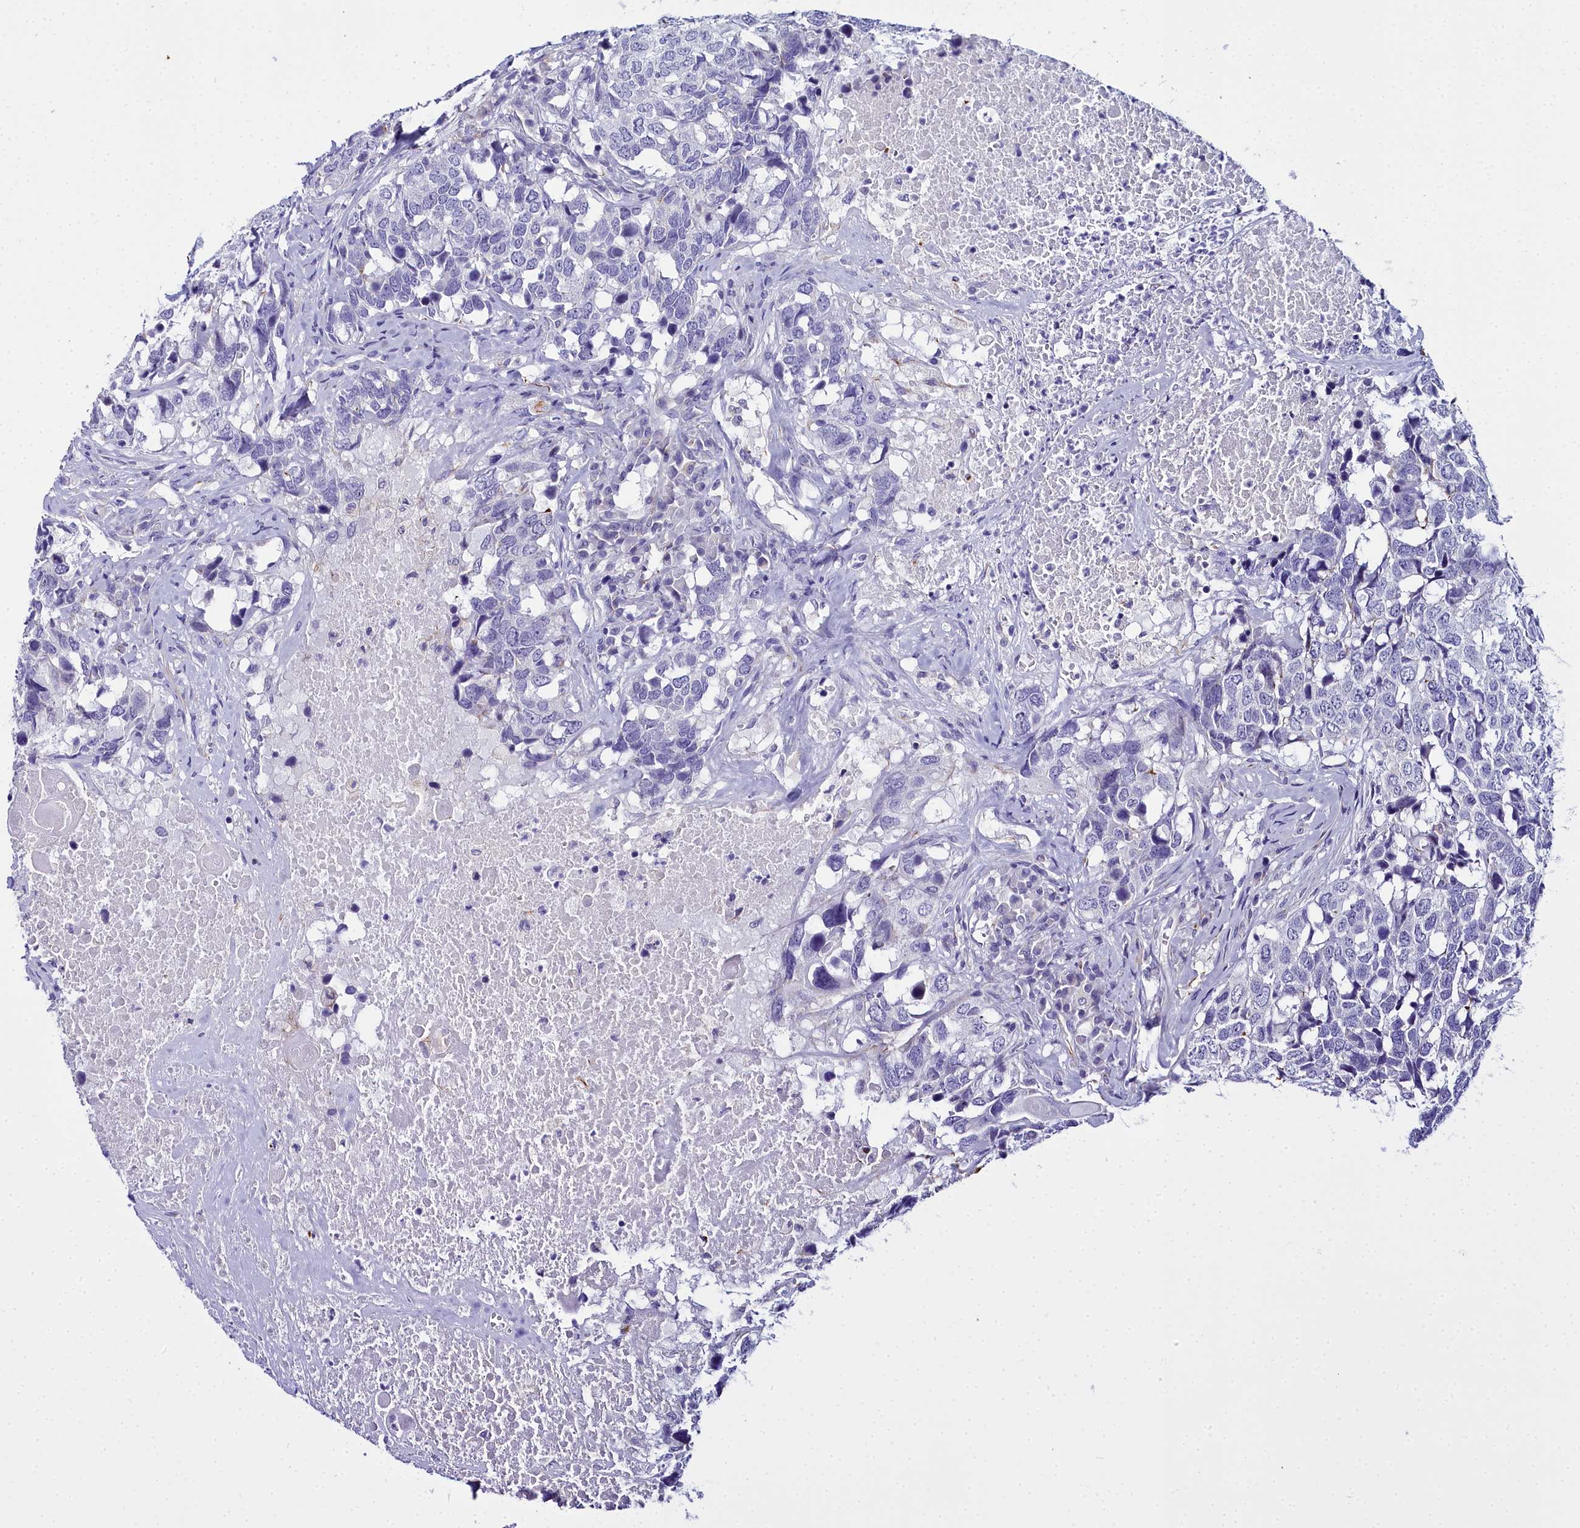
{"staining": {"intensity": "negative", "quantity": "none", "location": "none"}, "tissue": "head and neck cancer", "cell_type": "Tumor cells", "image_type": "cancer", "snomed": [{"axis": "morphology", "description": "Squamous cell carcinoma, NOS"}, {"axis": "topography", "description": "Head-Neck"}], "caption": "Immunohistochemical staining of human head and neck cancer (squamous cell carcinoma) demonstrates no significant positivity in tumor cells.", "gene": "TIMM22", "patient": {"sex": "male", "age": 66}}